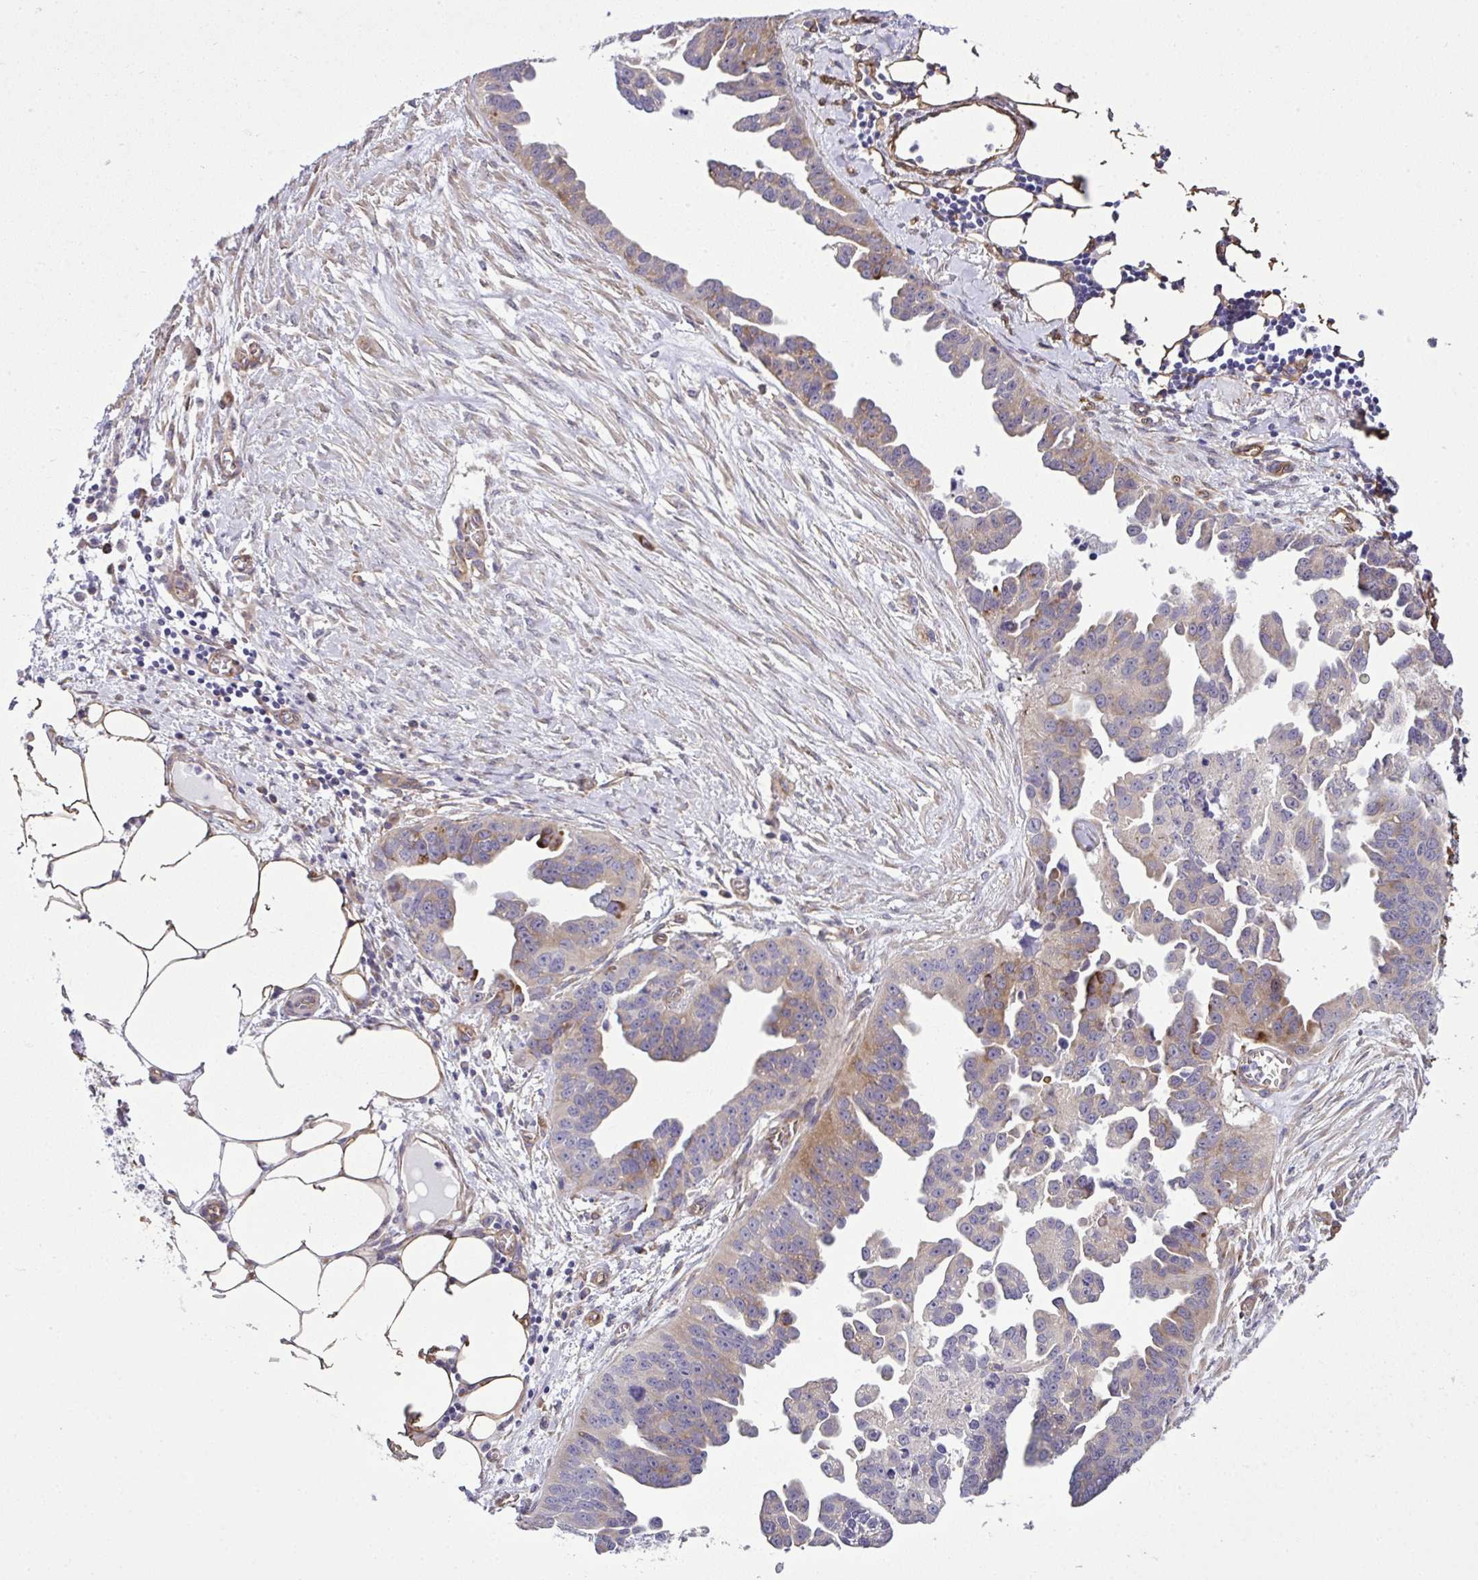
{"staining": {"intensity": "moderate", "quantity": "<25%", "location": "cytoplasmic/membranous"}, "tissue": "ovarian cancer", "cell_type": "Tumor cells", "image_type": "cancer", "snomed": [{"axis": "morphology", "description": "Cystadenocarcinoma, serous, NOS"}, {"axis": "topography", "description": "Ovary"}], "caption": "A low amount of moderate cytoplasmic/membranous positivity is present in approximately <25% of tumor cells in ovarian serous cystadenocarcinoma tissue.", "gene": "RSKR", "patient": {"sex": "female", "age": 75}}